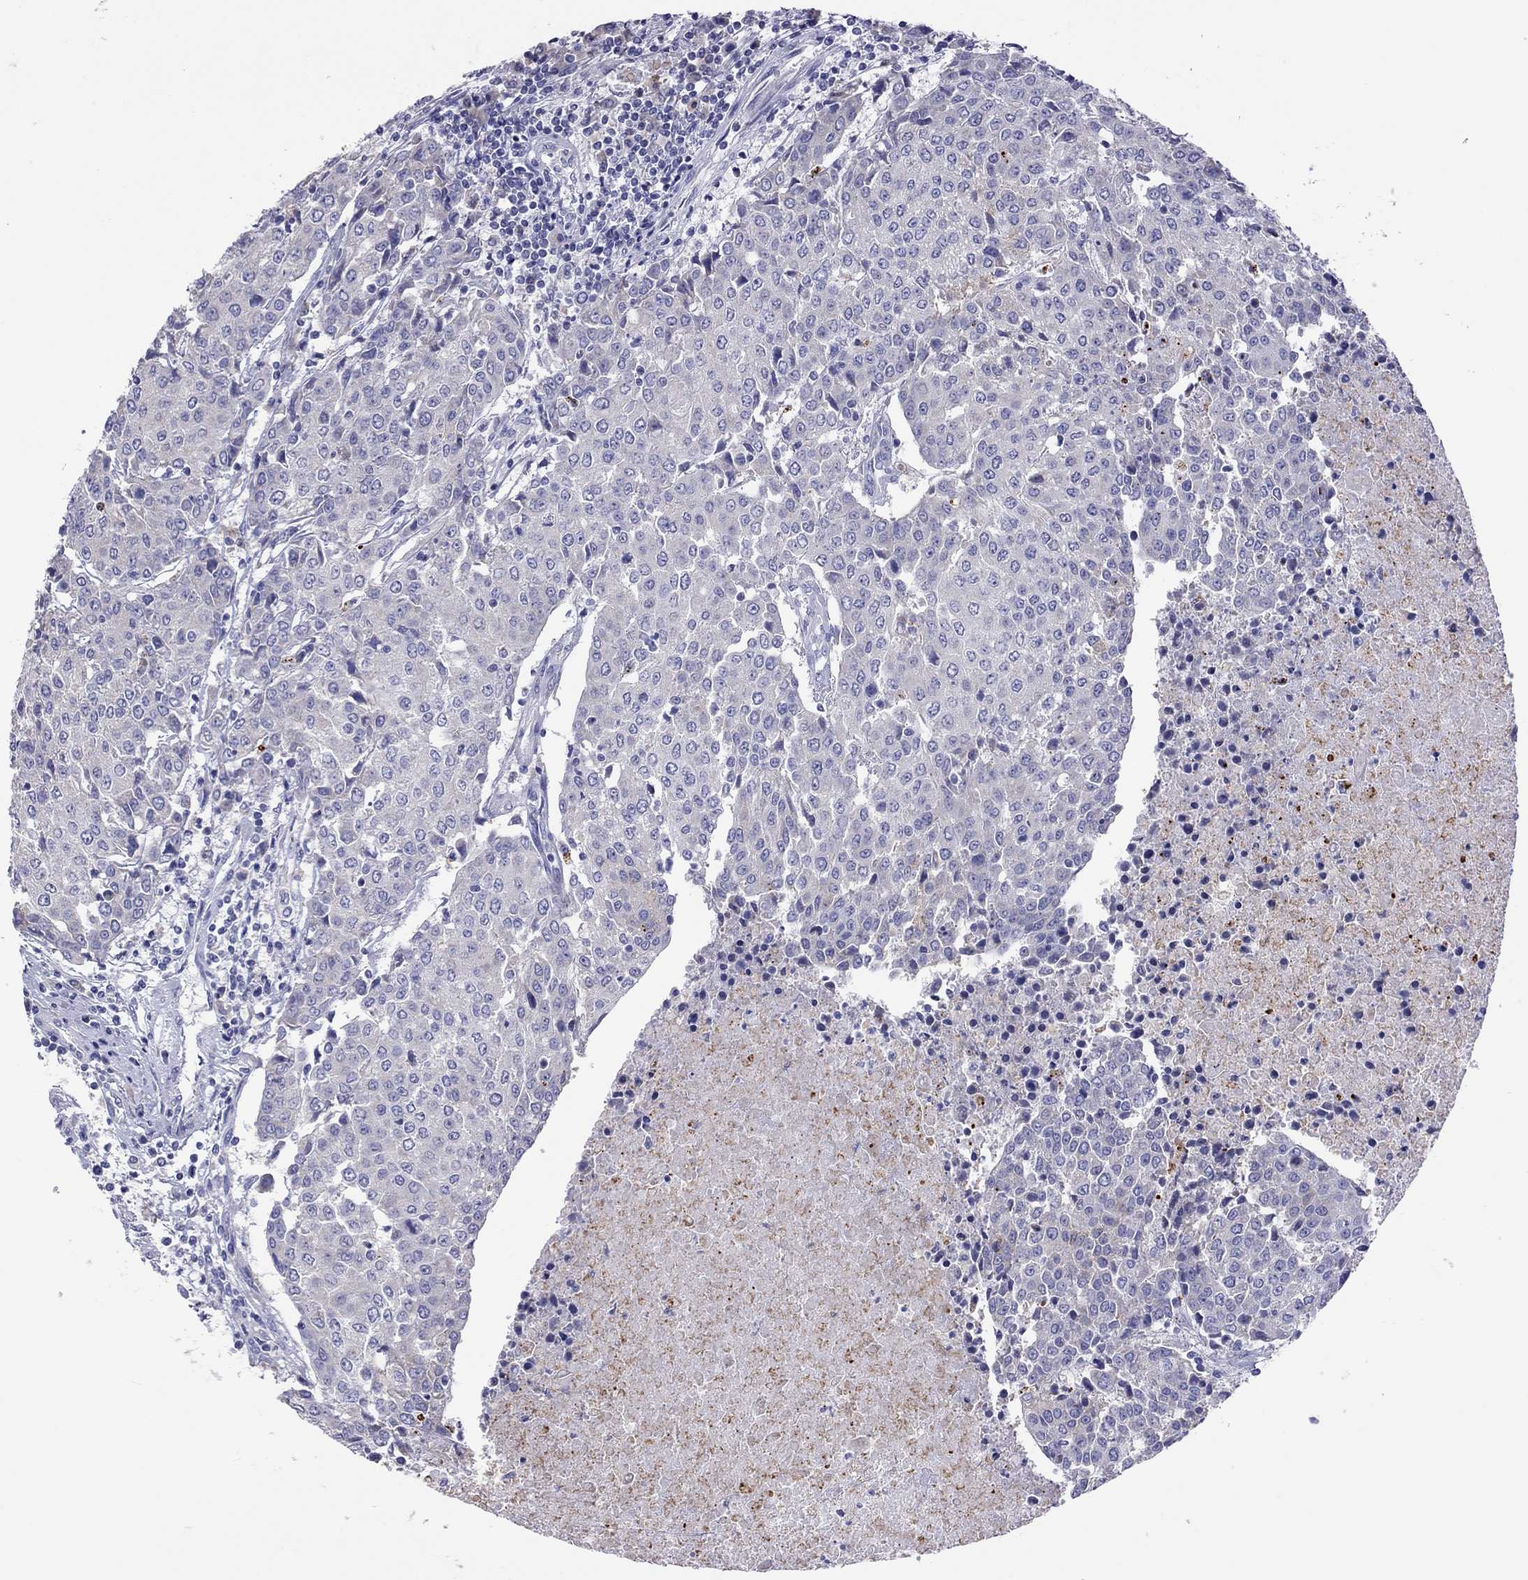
{"staining": {"intensity": "negative", "quantity": "none", "location": "none"}, "tissue": "urothelial cancer", "cell_type": "Tumor cells", "image_type": "cancer", "snomed": [{"axis": "morphology", "description": "Urothelial carcinoma, High grade"}, {"axis": "topography", "description": "Urinary bladder"}], "caption": "There is no significant expression in tumor cells of urothelial carcinoma (high-grade). The staining is performed using DAB (3,3'-diaminobenzidine) brown chromogen with nuclei counter-stained in using hematoxylin.", "gene": "COL9A1", "patient": {"sex": "female", "age": 85}}